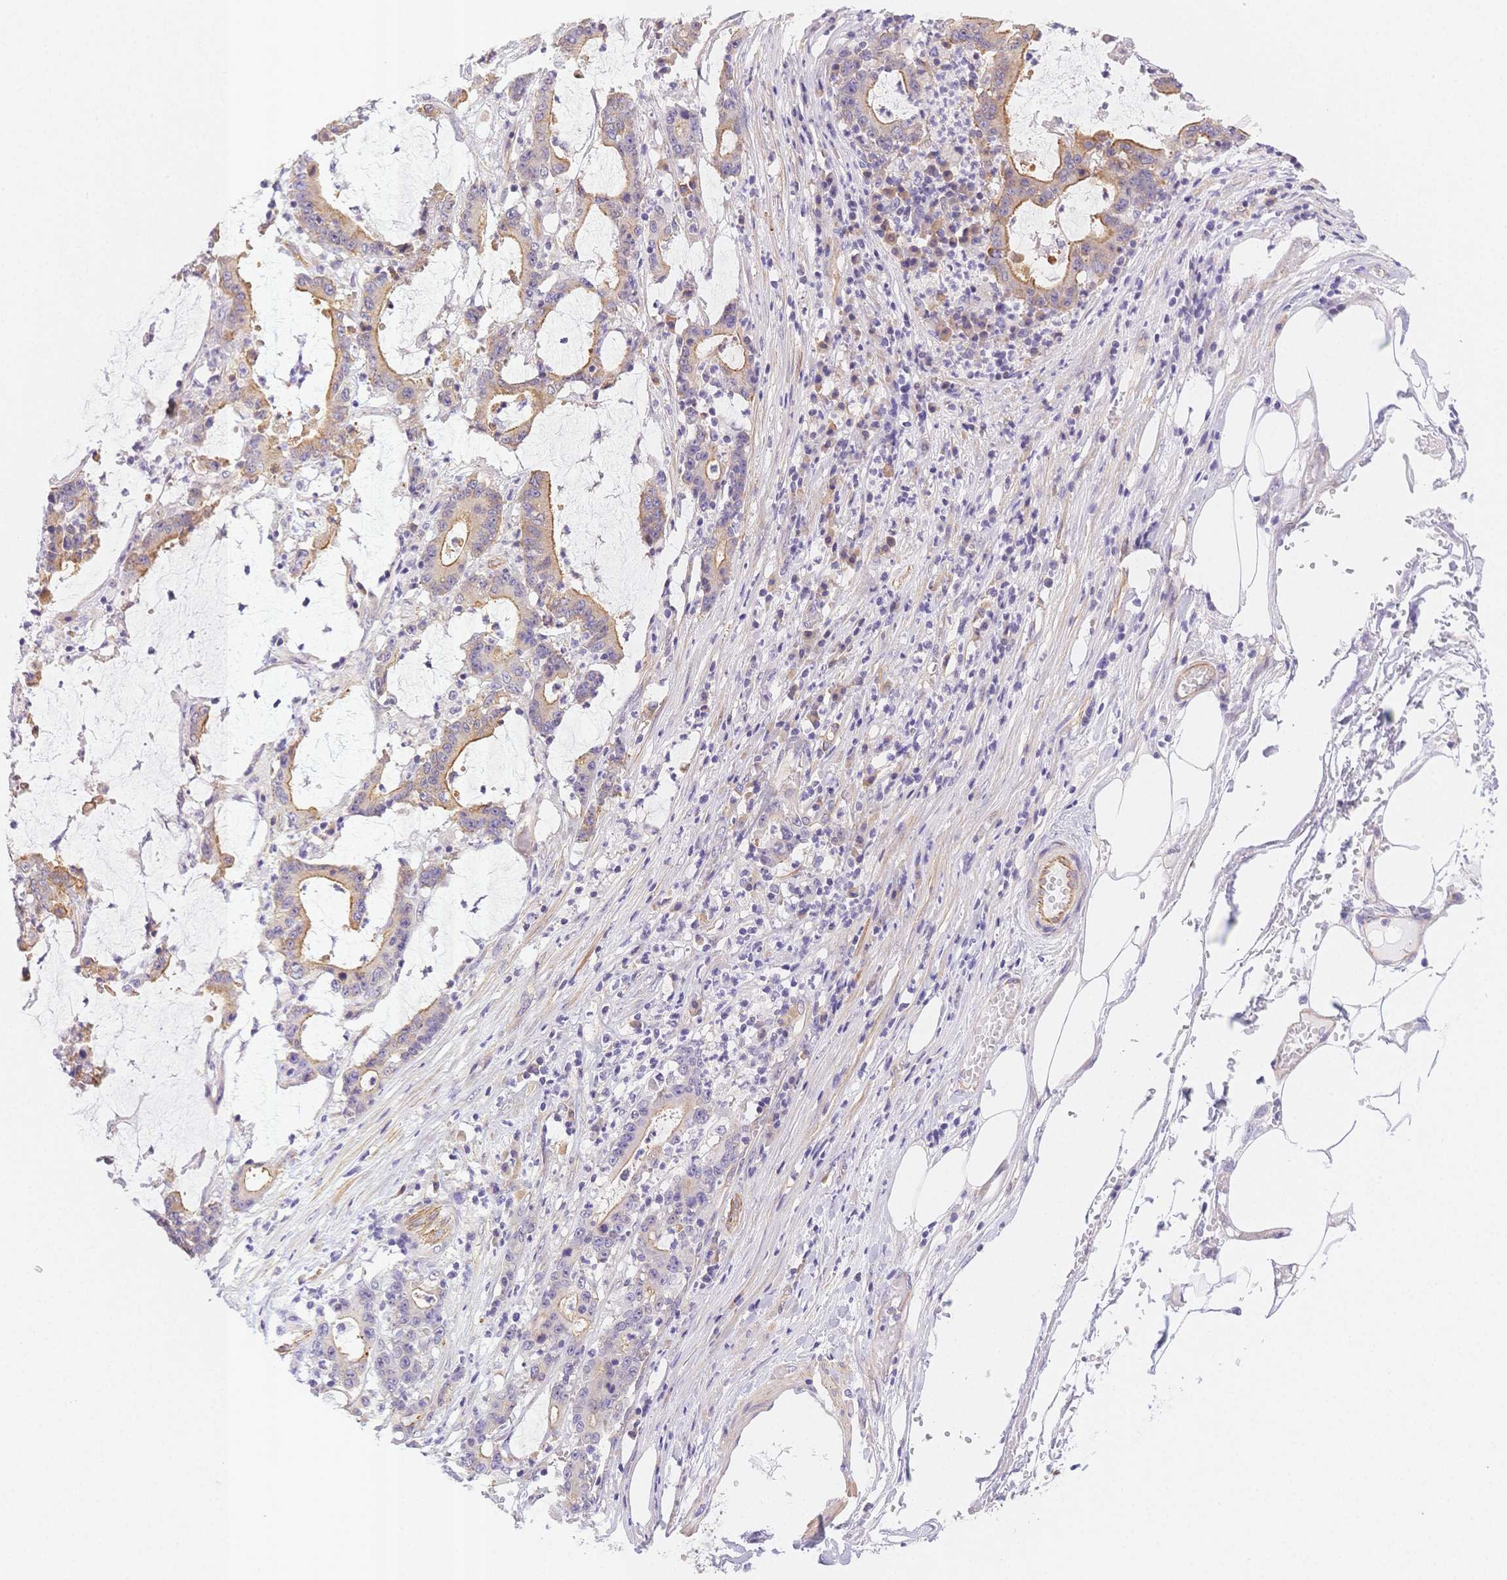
{"staining": {"intensity": "moderate", "quantity": "25%-75%", "location": "cytoplasmic/membranous"}, "tissue": "stomach cancer", "cell_type": "Tumor cells", "image_type": "cancer", "snomed": [{"axis": "morphology", "description": "Adenocarcinoma, NOS"}, {"axis": "topography", "description": "Stomach, upper"}], "caption": "Immunohistochemical staining of stomach adenocarcinoma exhibits medium levels of moderate cytoplasmic/membranous protein staining in approximately 25%-75% of tumor cells.", "gene": "CSN1S1", "patient": {"sex": "male", "age": 68}}